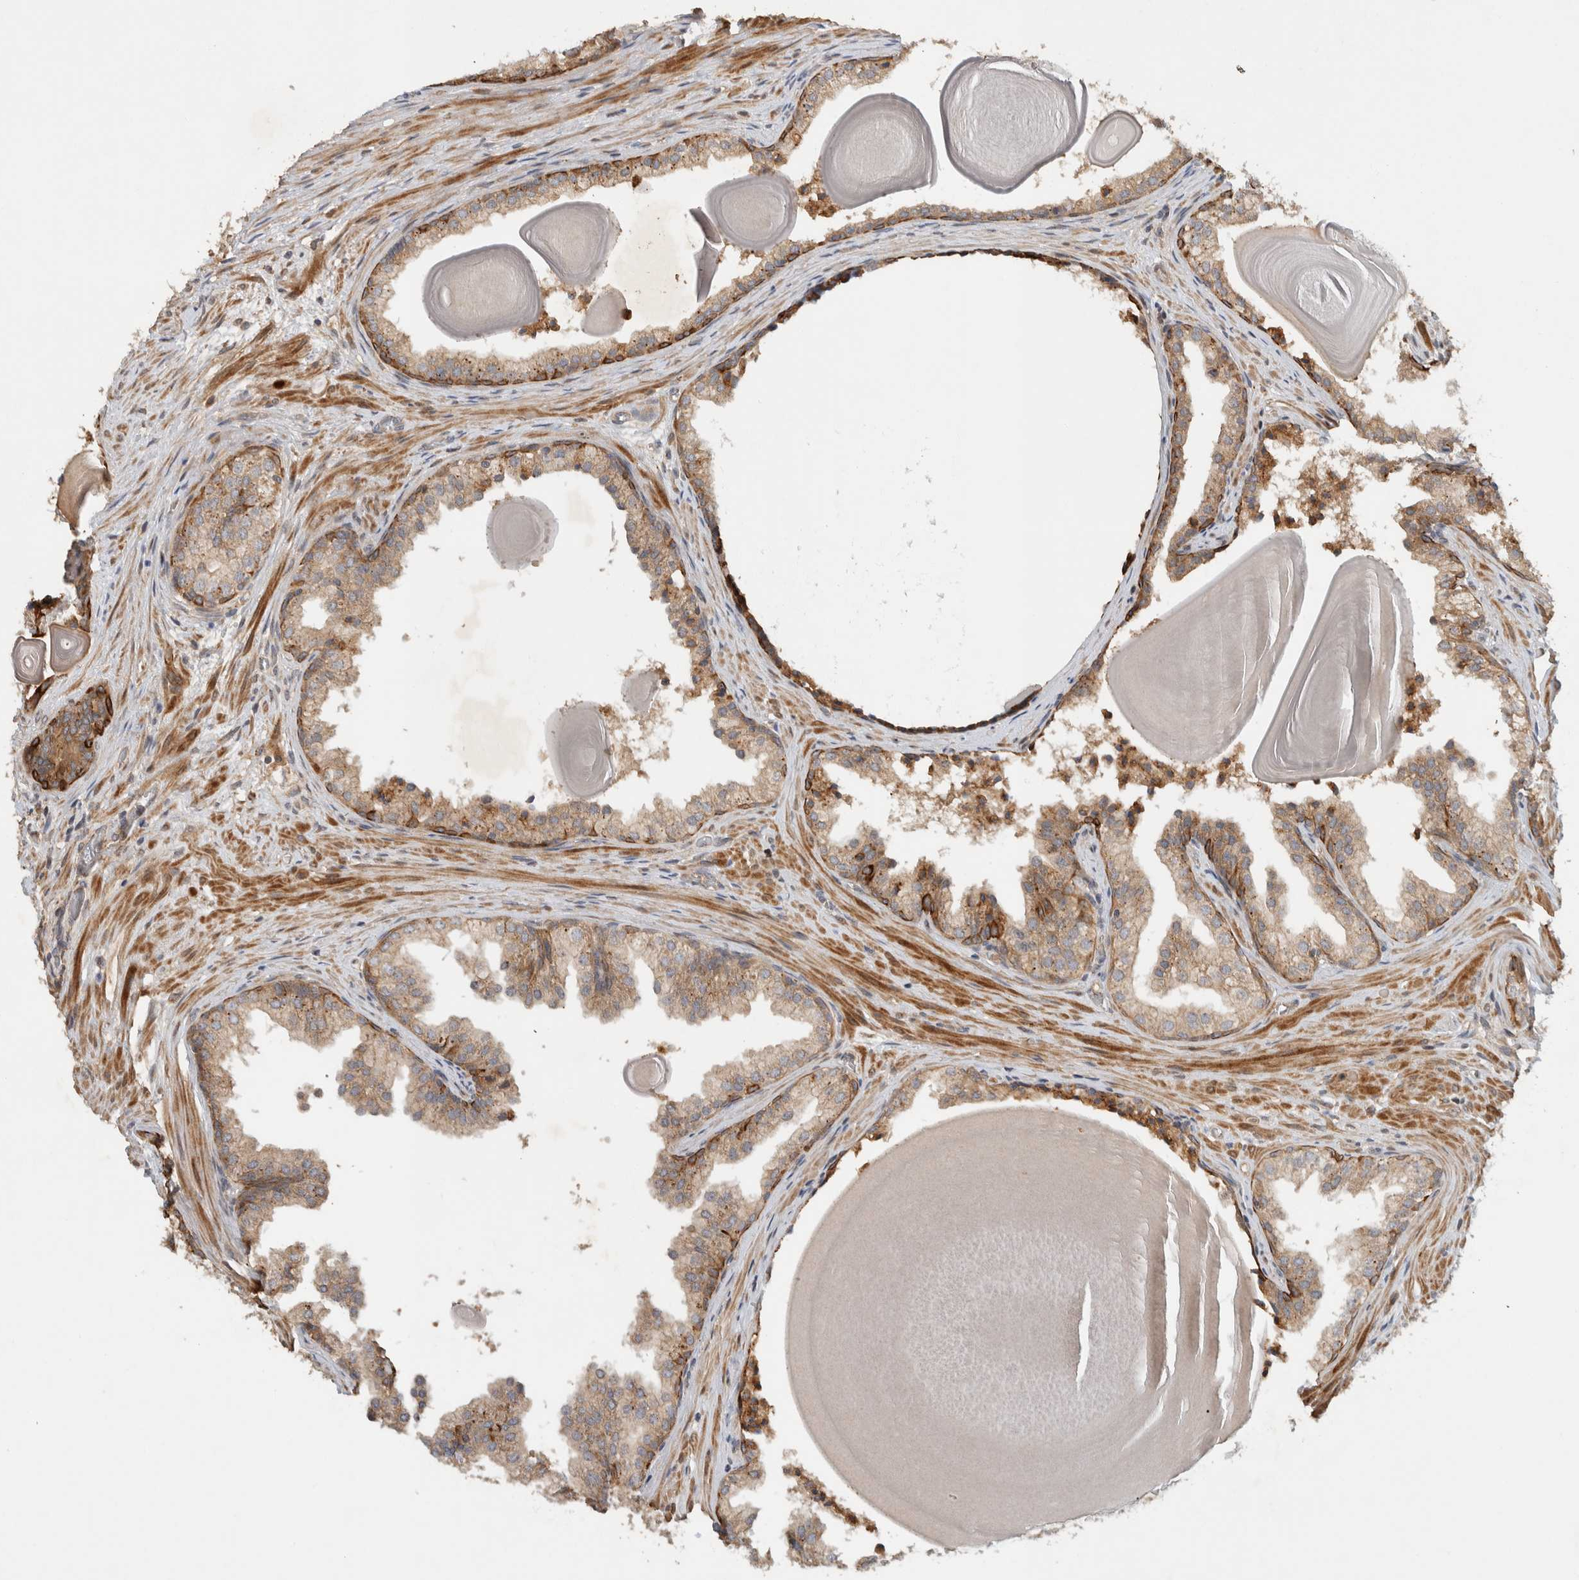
{"staining": {"intensity": "strong", "quantity": "<25%", "location": "cytoplasmic/membranous"}, "tissue": "prostate", "cell_type": "Glandular cells", "image_type": "normal", "snomed": [{"axis": "morphology", "description": "Normal tissue, NOS"}, {"axis": "topography", "description": "Prostate"}], "caption": "A photomicrograph of prostate stained for a protein reveals strong cytoplasmic/membranous brown staining in glandular cells. (Stains: DAB in brown, nuclei in blue, Microscopy: brightfield microscopy at high magnification).", "gene": "ARMC9", "patient": {"sex": "male", "age": 48}}